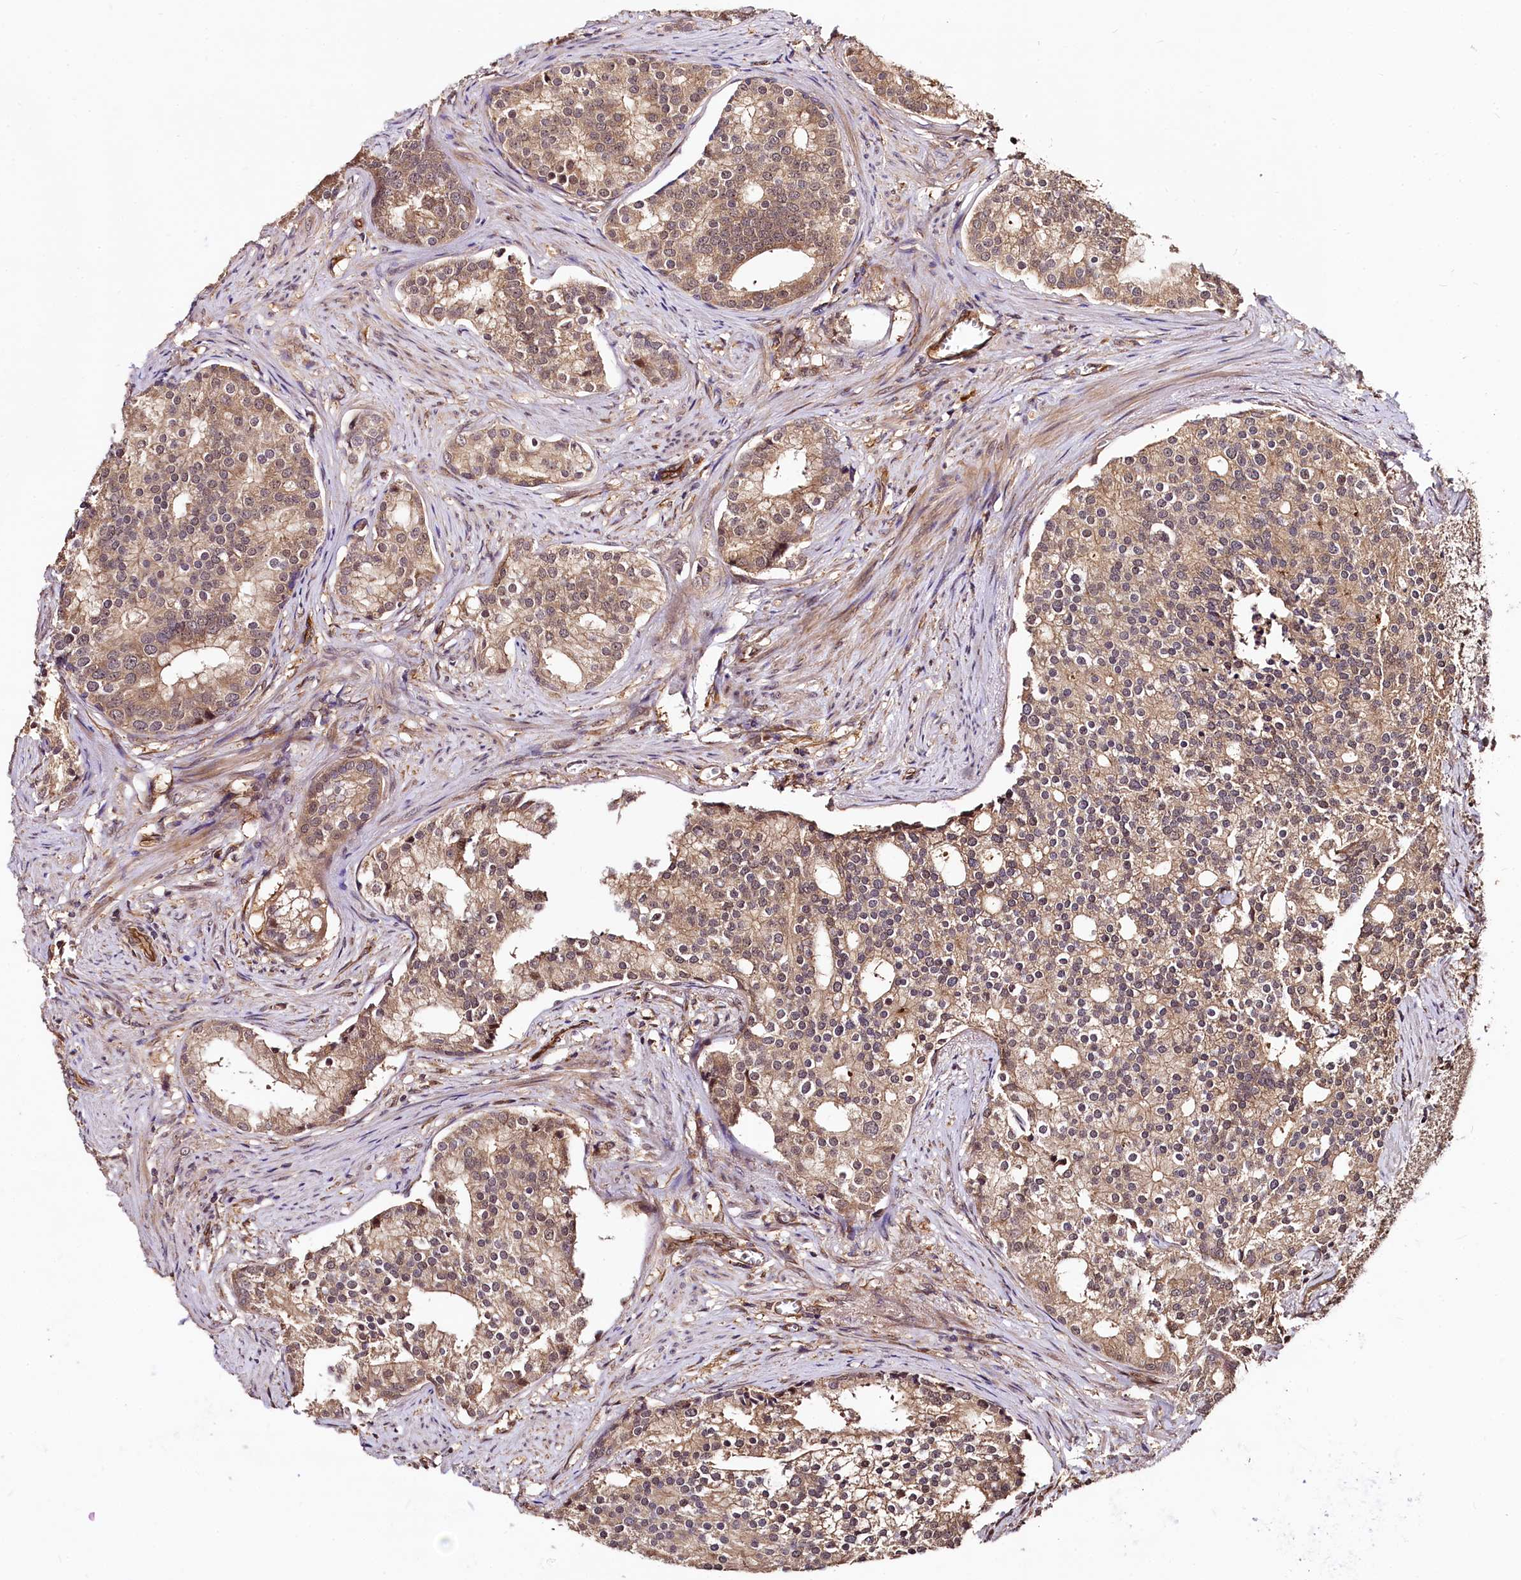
{"staining": {"intensity": "moderate", "quantity": ">75%", "location": "cytoplasmic/membranous"}, "tissue": "prostate cancer", "cell_type": "Tumor cells", "image_type": "cancer", "snomed": [{"axis": "morphology", "description": "Adenocarcinoma, Low grade"}, {"axis": "topography", "description": "Prostate"}], "caption": "A brown stain labels moderate cytoplasmic/membranous staining of a protein in prostate low-grade adenocarcinoma tumor cells.", "gene": "TBCEL", "patient": {"sex": "male", "age": 71}}